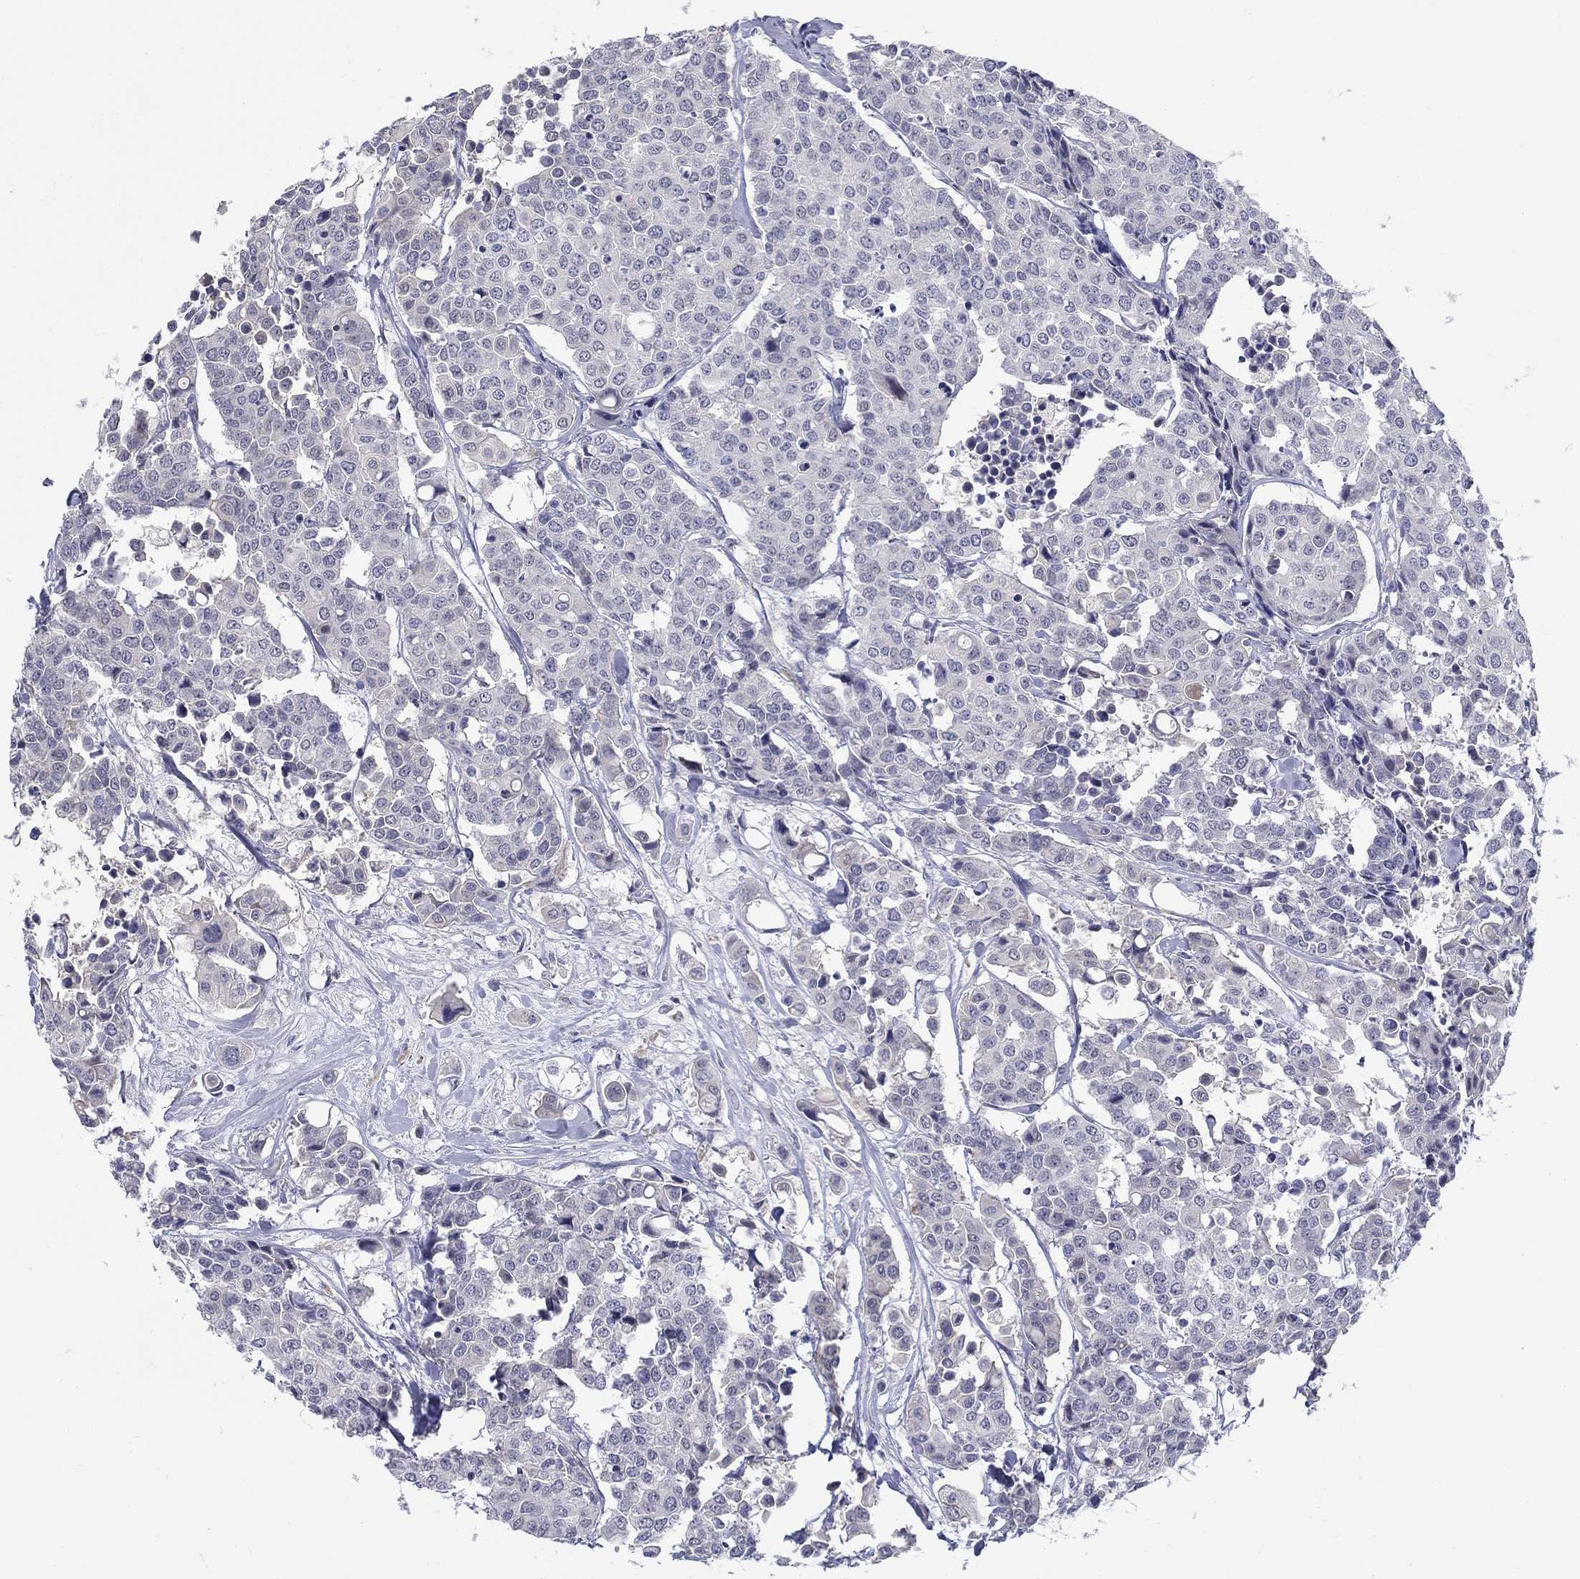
{"staining": {"intensity": "negative", "quantity": "none", "location": "none"}, "tissue": "carcinoid", "cell_type": "Tumor cells", "image_type": "cancer", "snomed": [{"axis": "morphology", "description": "Carcinoid, malignant, NOS"}, {"axis": "topography", "description": "Colon"}], "caption": "A photomicrograph of carcinoid stained for a protein displays no brown staining in tumor cells.", "gene": "ABCA4", "patient": {"sex": "male", "age": 81}}